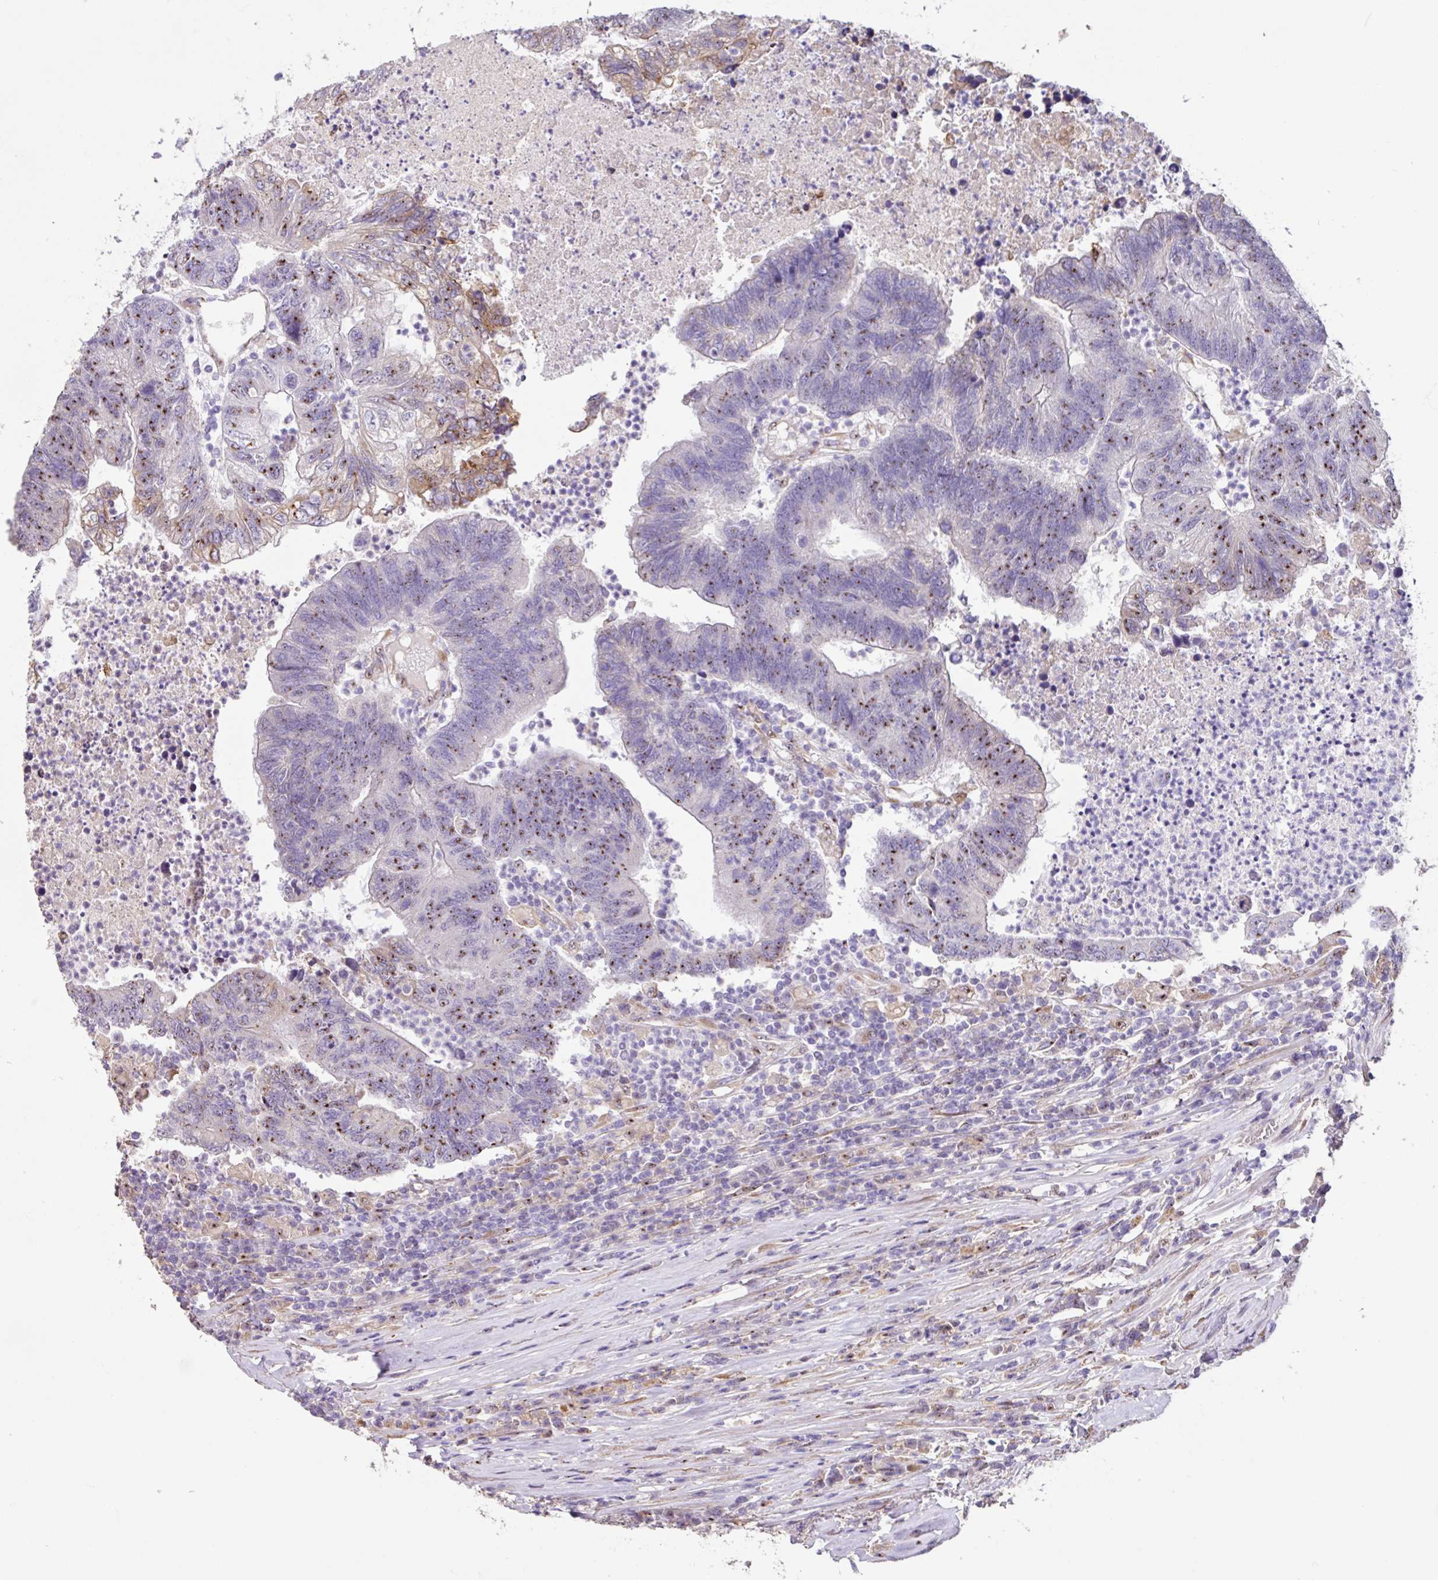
{"staining": {"intensity": "moderate", "quantity": "25%-75%", "location": "cytoplasmic/membranous,nuclear"}, "tissue": "colorectal cancer", "cell_type": "Tumor cells", "image_type": "cancer", "snomed": [{"axis": "morphology", "description": "Adenocarcinoma, NOS"}, {"axis": "topography", "description": "Colon"}], "caption": "High-power microscopy captured an immunohistochemistry histopathology image of colorectal adenocarcinoma, revealing moderate cytoplasmic/membranous and nuclear staining in about 25%-75% of tumor cells. (IHC, brightfield microscopy, high magnification).", "gene": "ZG16", "patient": {"sex": "female", "age": 48}}